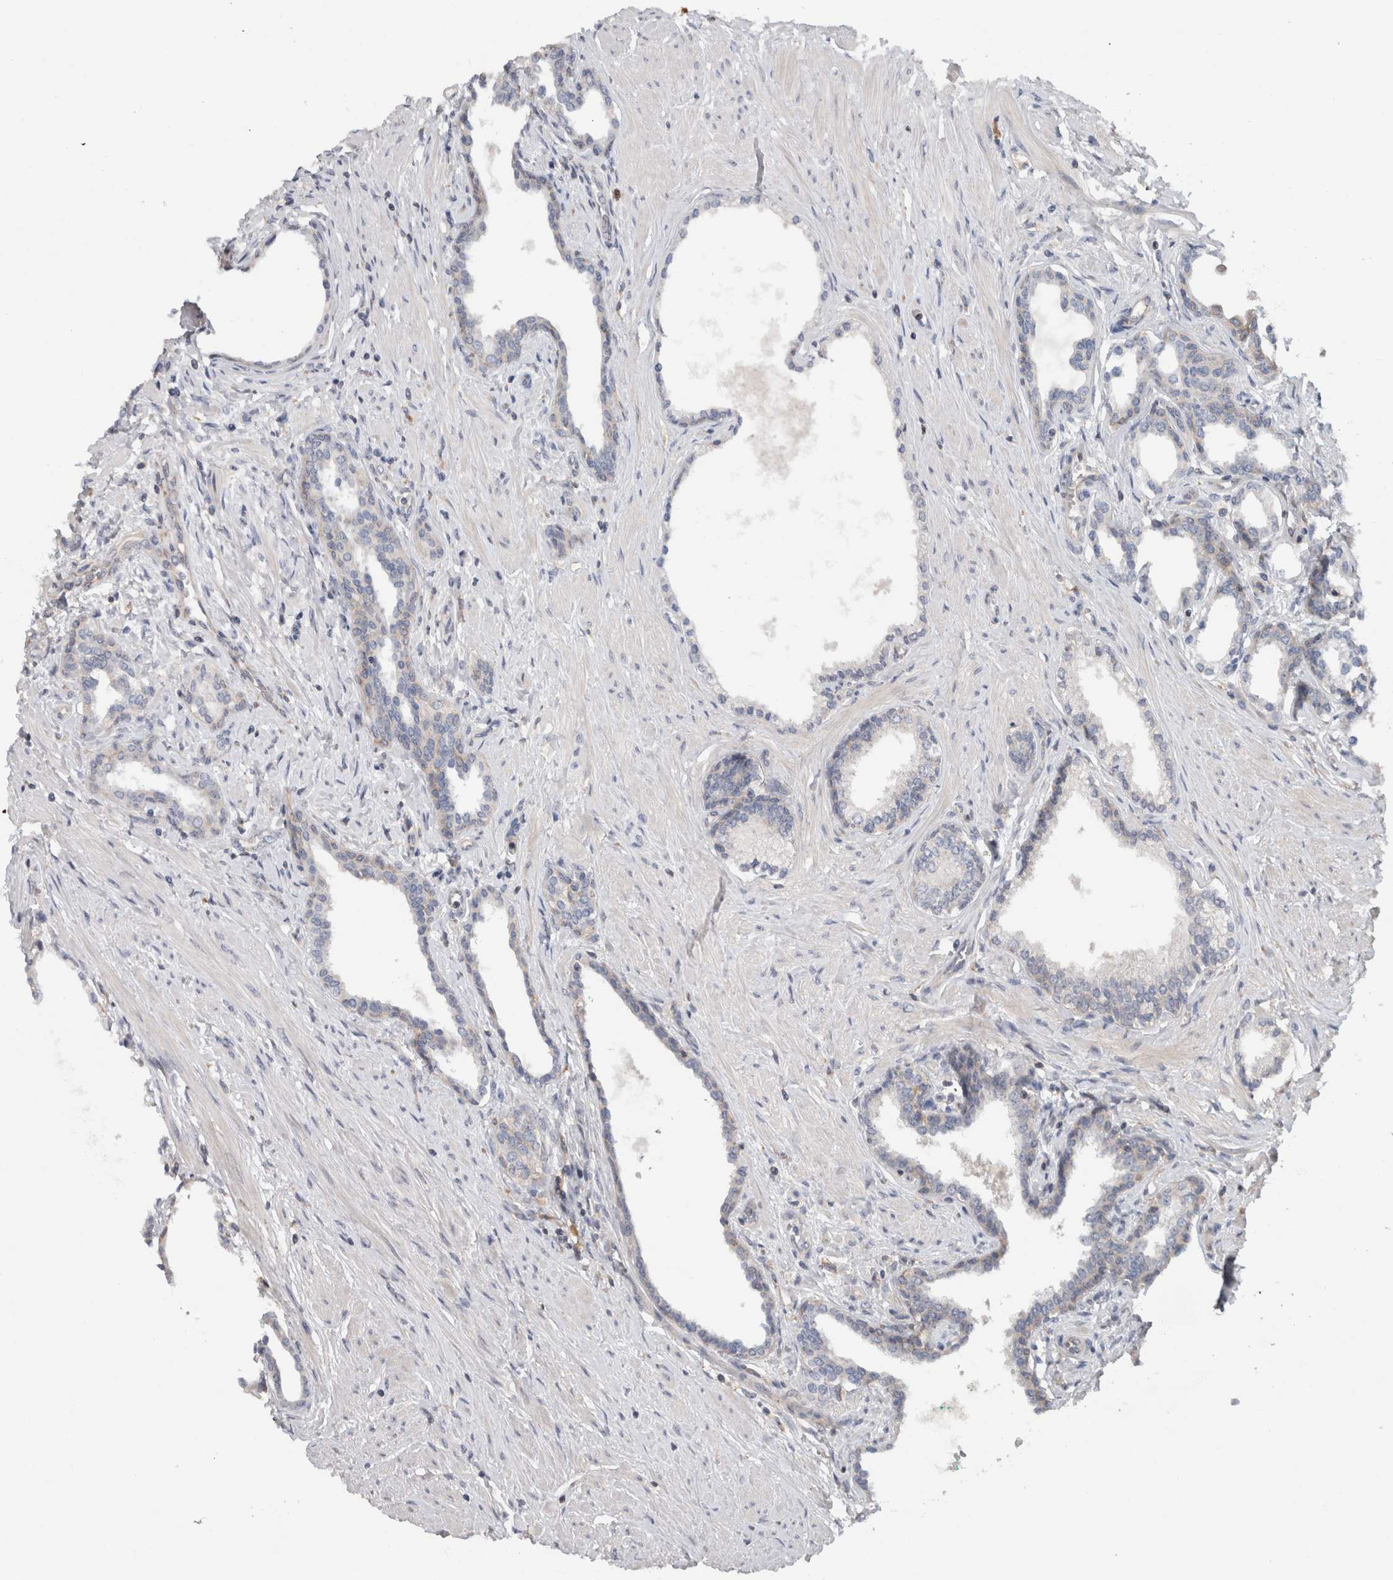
{"staining": {"intensity": "weak", "quantity": "<25%", "location": "cytoplasmic/membranous"}, "tissue": "prostate cancer", "cell_type": "Tumor cells", "image_type": "cancer", "snomed": [{"axis": "morphology", "description": "Adenocarcinoma, High grade"}, {"axis": "topography", "description": "Prostate"}], "caption": "DAB immunohistochemical staining of human high-grade adenocarcinoma (prostate) displays no significant expression in tumor cells.", "gene": "TARBP1", "patient": {"sex": "male", "age": 52}}